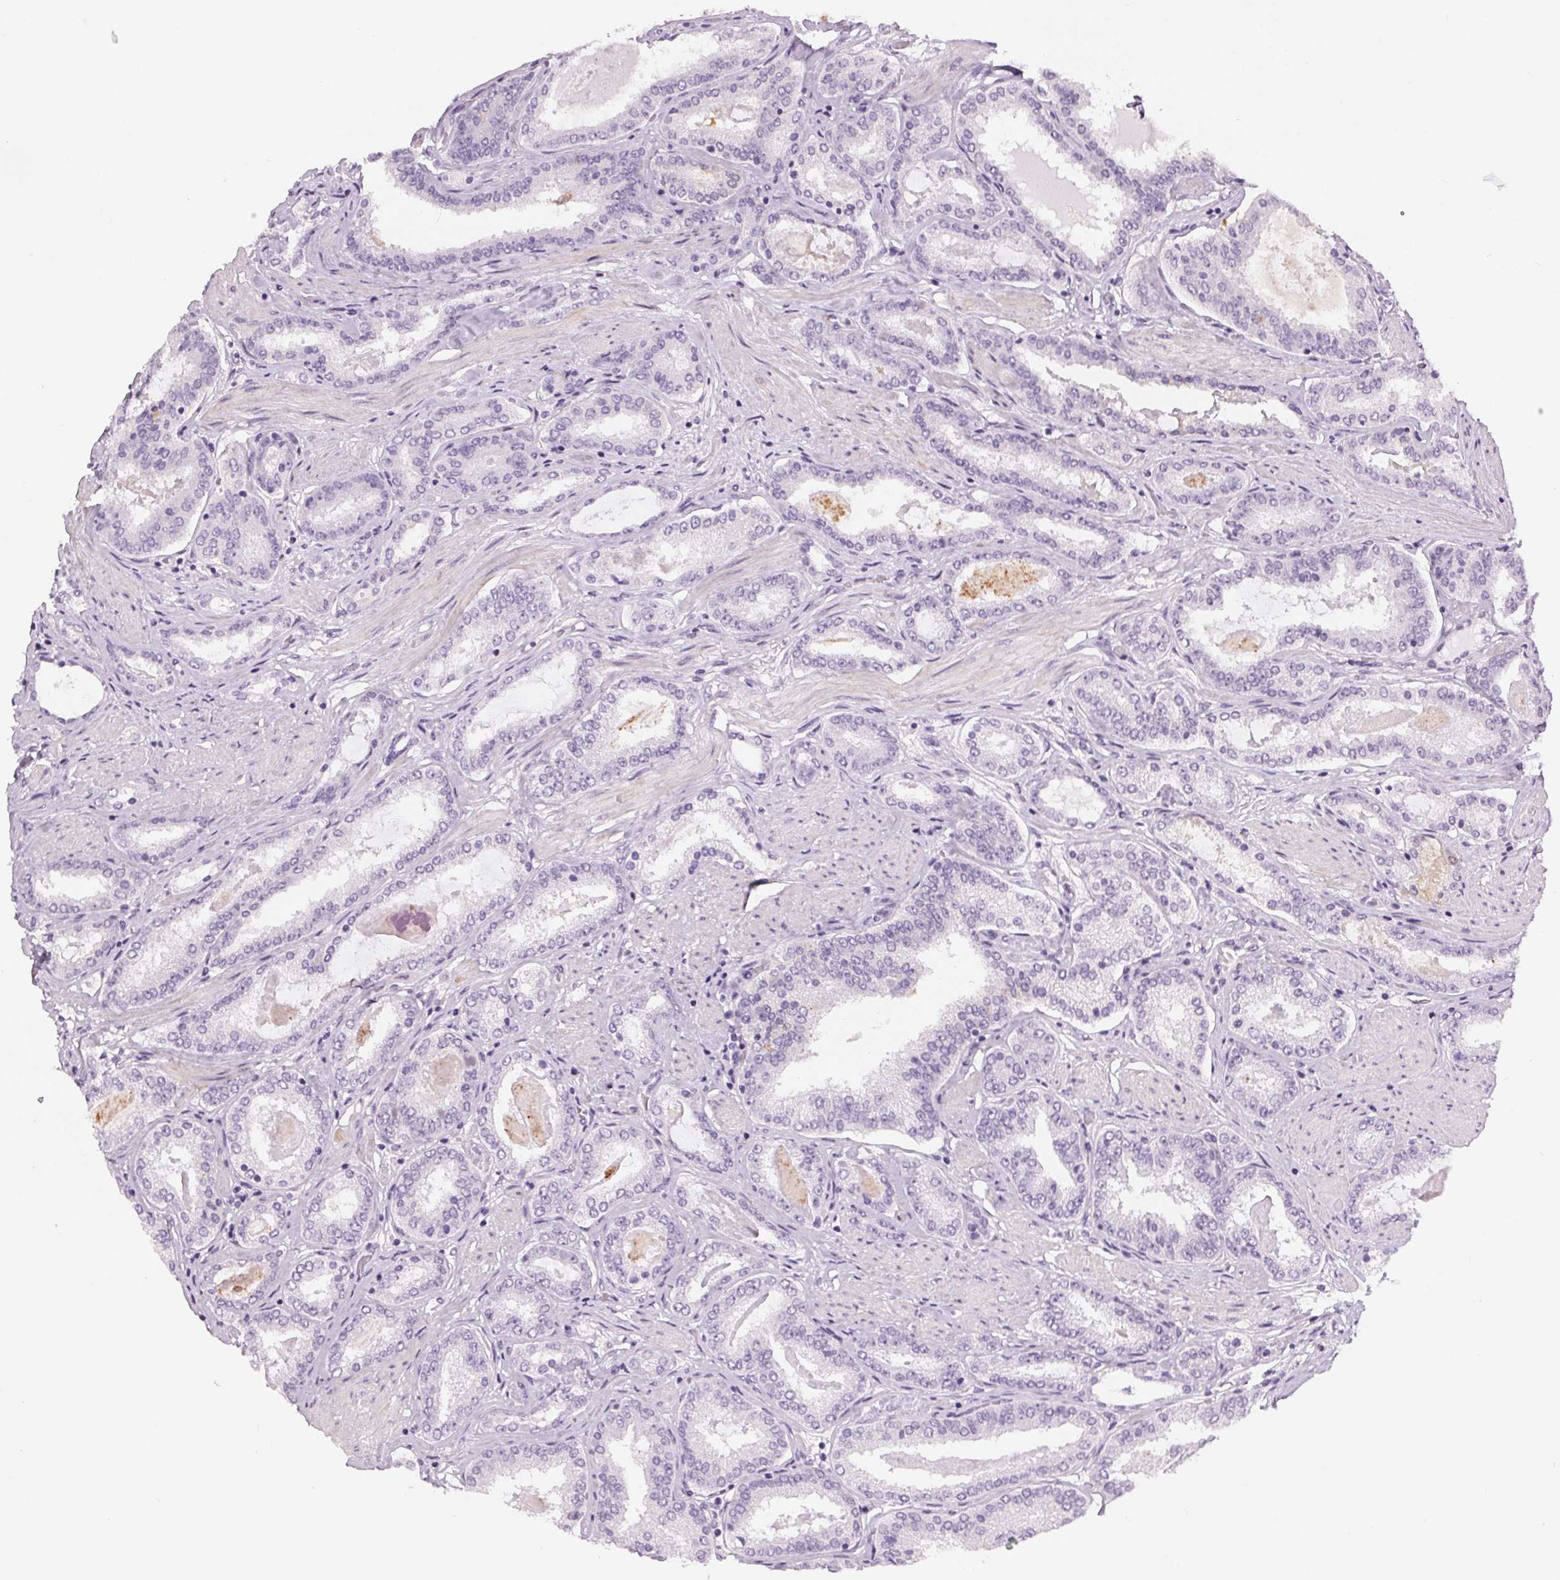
{"staining": {"intensity": "negative", "quantity": "none", "location": "none"}, "tissue": "prostate cancer", "cell_type": "Tumor cells", "image_type": "cancer", "snomed": [{"axis": "morphology", "description": "Adenocarcinoma, High grade"}, {"axis": "topography", "description": "Prostate"}], "caption": "DAB immunohistochemical staining of prostate cancer (adenocarcinoma (high-grade)) reveals no significant expression in tumor cells. Brightfield microscopy of immunohistochemistry (IHC) stained with DAB (brown) and hematoxylin (blue), captured at high magnification.", "gene": "MISP", "patient": {"sex": "male", "age": 63}}